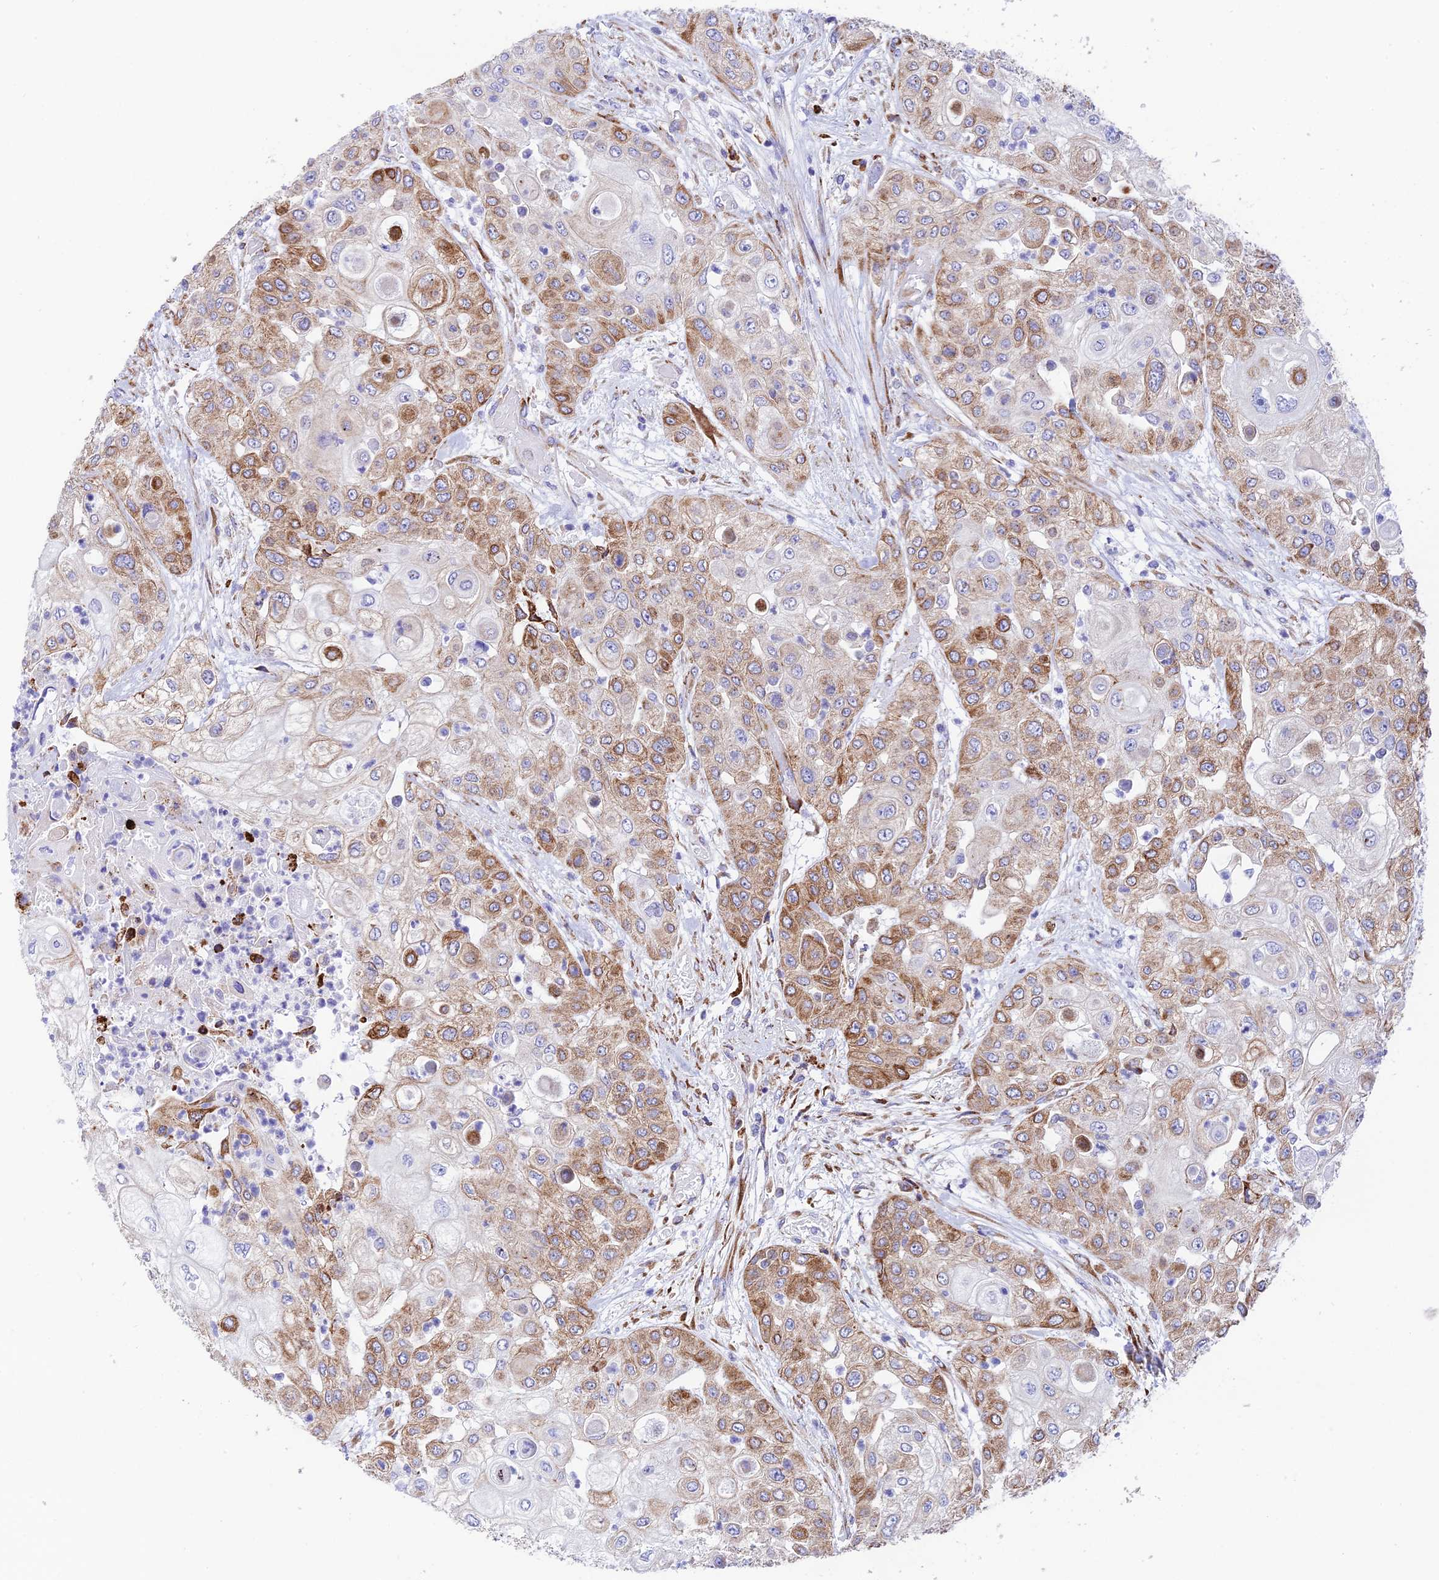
{"staining": {"intensity": "moderate", "quantity": "25%-75%", "location": "cytoplasmic/membranous"}, "tissue": "urothelial cancer", "cell_type": "Tumor cells", "image_type": "cancer", "snomed": [{"axis": "morphology", "description": "Urothelial carcinoma, High grade"}, {"axis": "topography", "description": "Urinary bladder"}], "caption": "Brown immunohistochemical staining in urothelial carcinoma (high-grade) demonstrates moderate cytoplasmic/membranous positivity in about 25%-75% of tumor cells.", "gene": "TUBGCP6", "patient": {"sex": "female", "age": 79}}